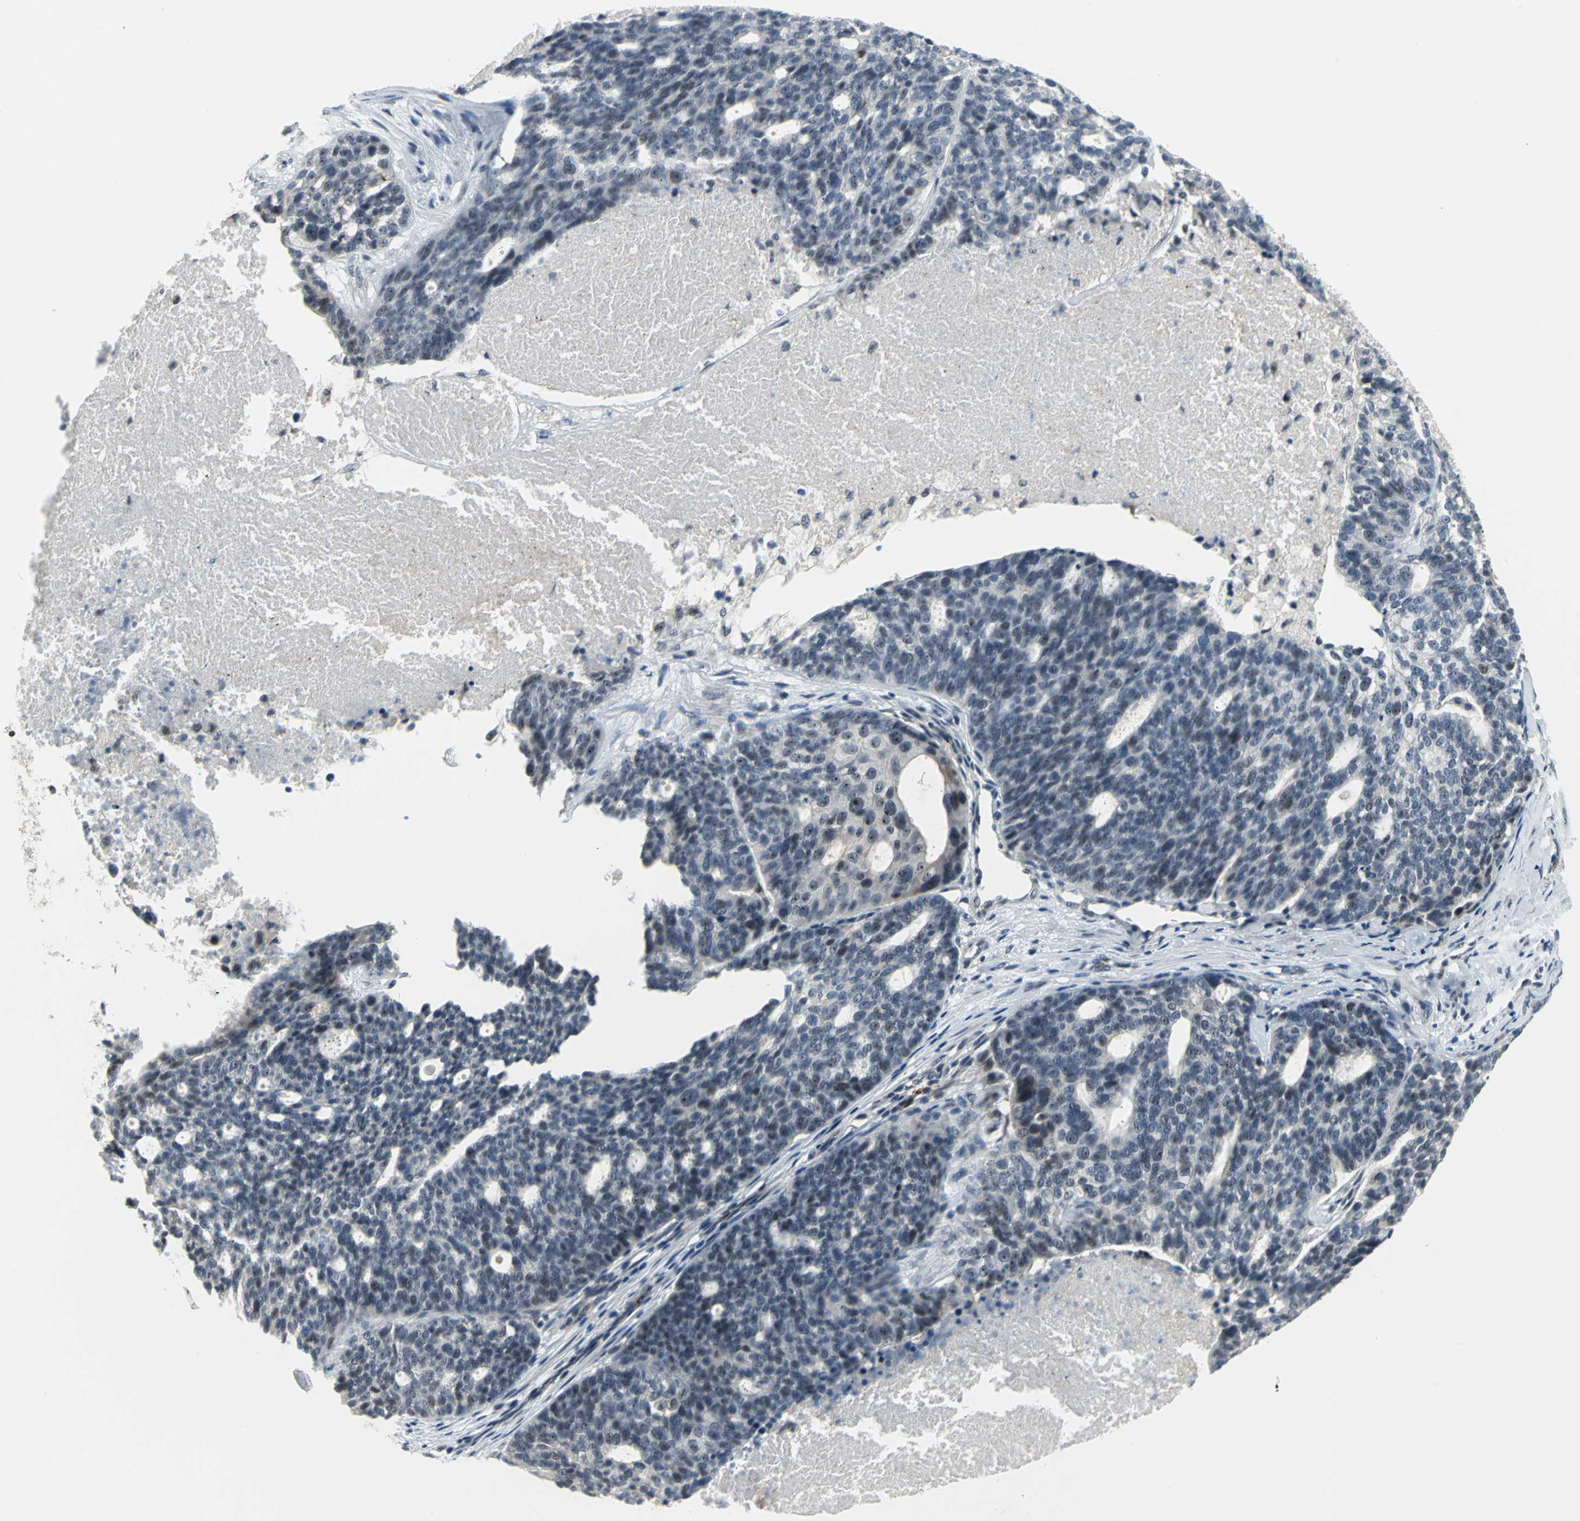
{"staining": {"intensity": "moderate", "quantity": "25%-75%", "location": "nuclear"}, "tissue": "ovarian cancer", "cell_type": "Tumor cells", "image_type": "cancer", "snomed": [{"axis": "morphology", "description": "Cystadenocarcinoma, serous, NOS"}, {"axis": "topography", "description": "Ovary"}], "caption": "The histopathology image shows immunohistochemical staining of ovarian cancer. There is moderate nuclear positivity is appreciated in about 25%-75% of tumor cells.", "gene": "GLI3", "patient": {"sex": "female", "age": 59}}